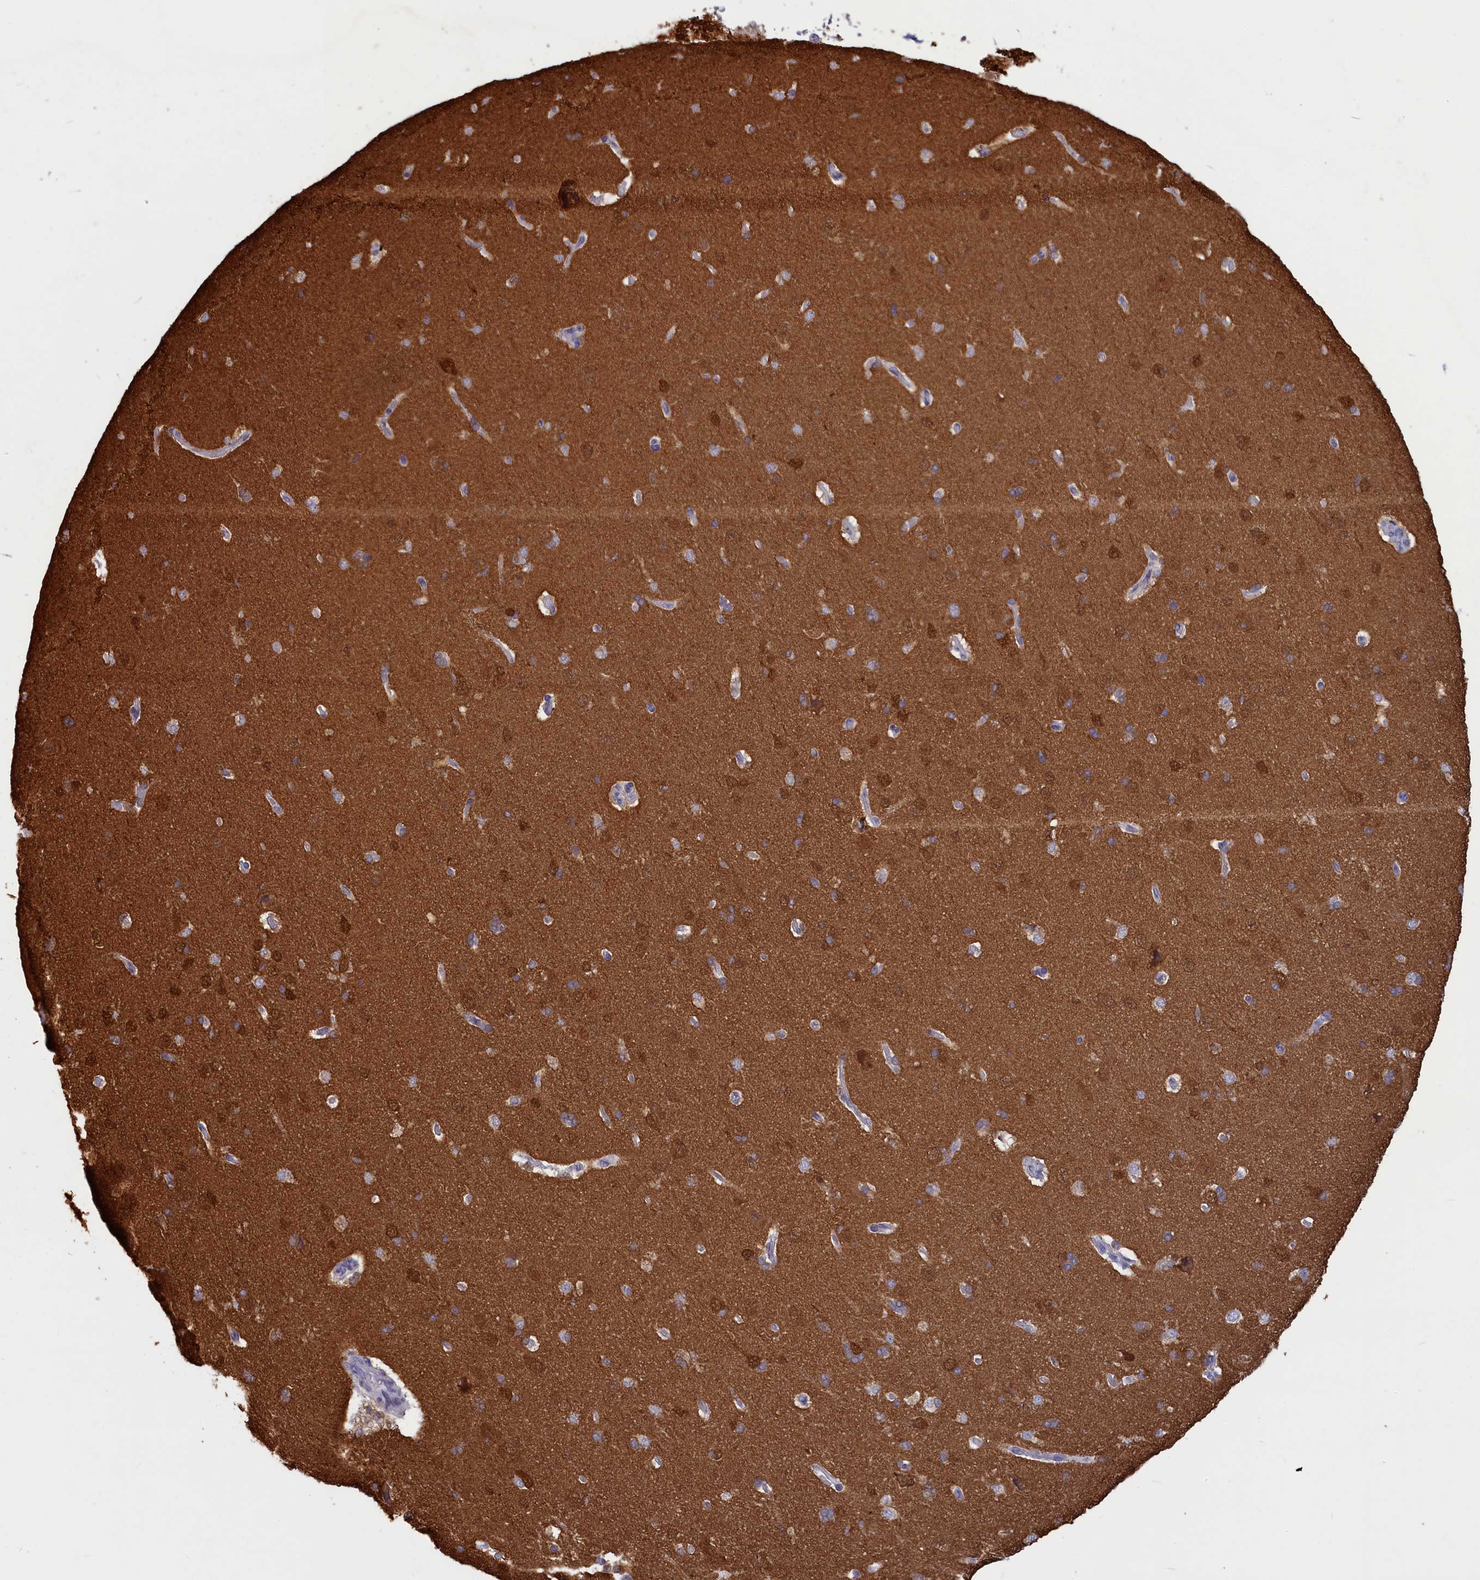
{"staining": {"intensity": "negative", "quantity": "none", "location": "none"}, "tissue": "cerebral cortex", "cell_type": "Endothelial cells", "image_type": "normal", "snomed": [{"axis": "morphology", "description": "Normal tissue, NOS"}, {"axis": "topography", "description": "Cerebral cortex"}], "caption": "Immunohistochemistry (IHC) image of benign cerebral cortex: human cerebral cortex stained with DAB (3,3'-diaminobenzidine) reveals no significant protein staining in endothelial cells. Nuclei are stained in blue.", "gene": "UCHL3", "patient": {"sex": "male", "age": 62}}